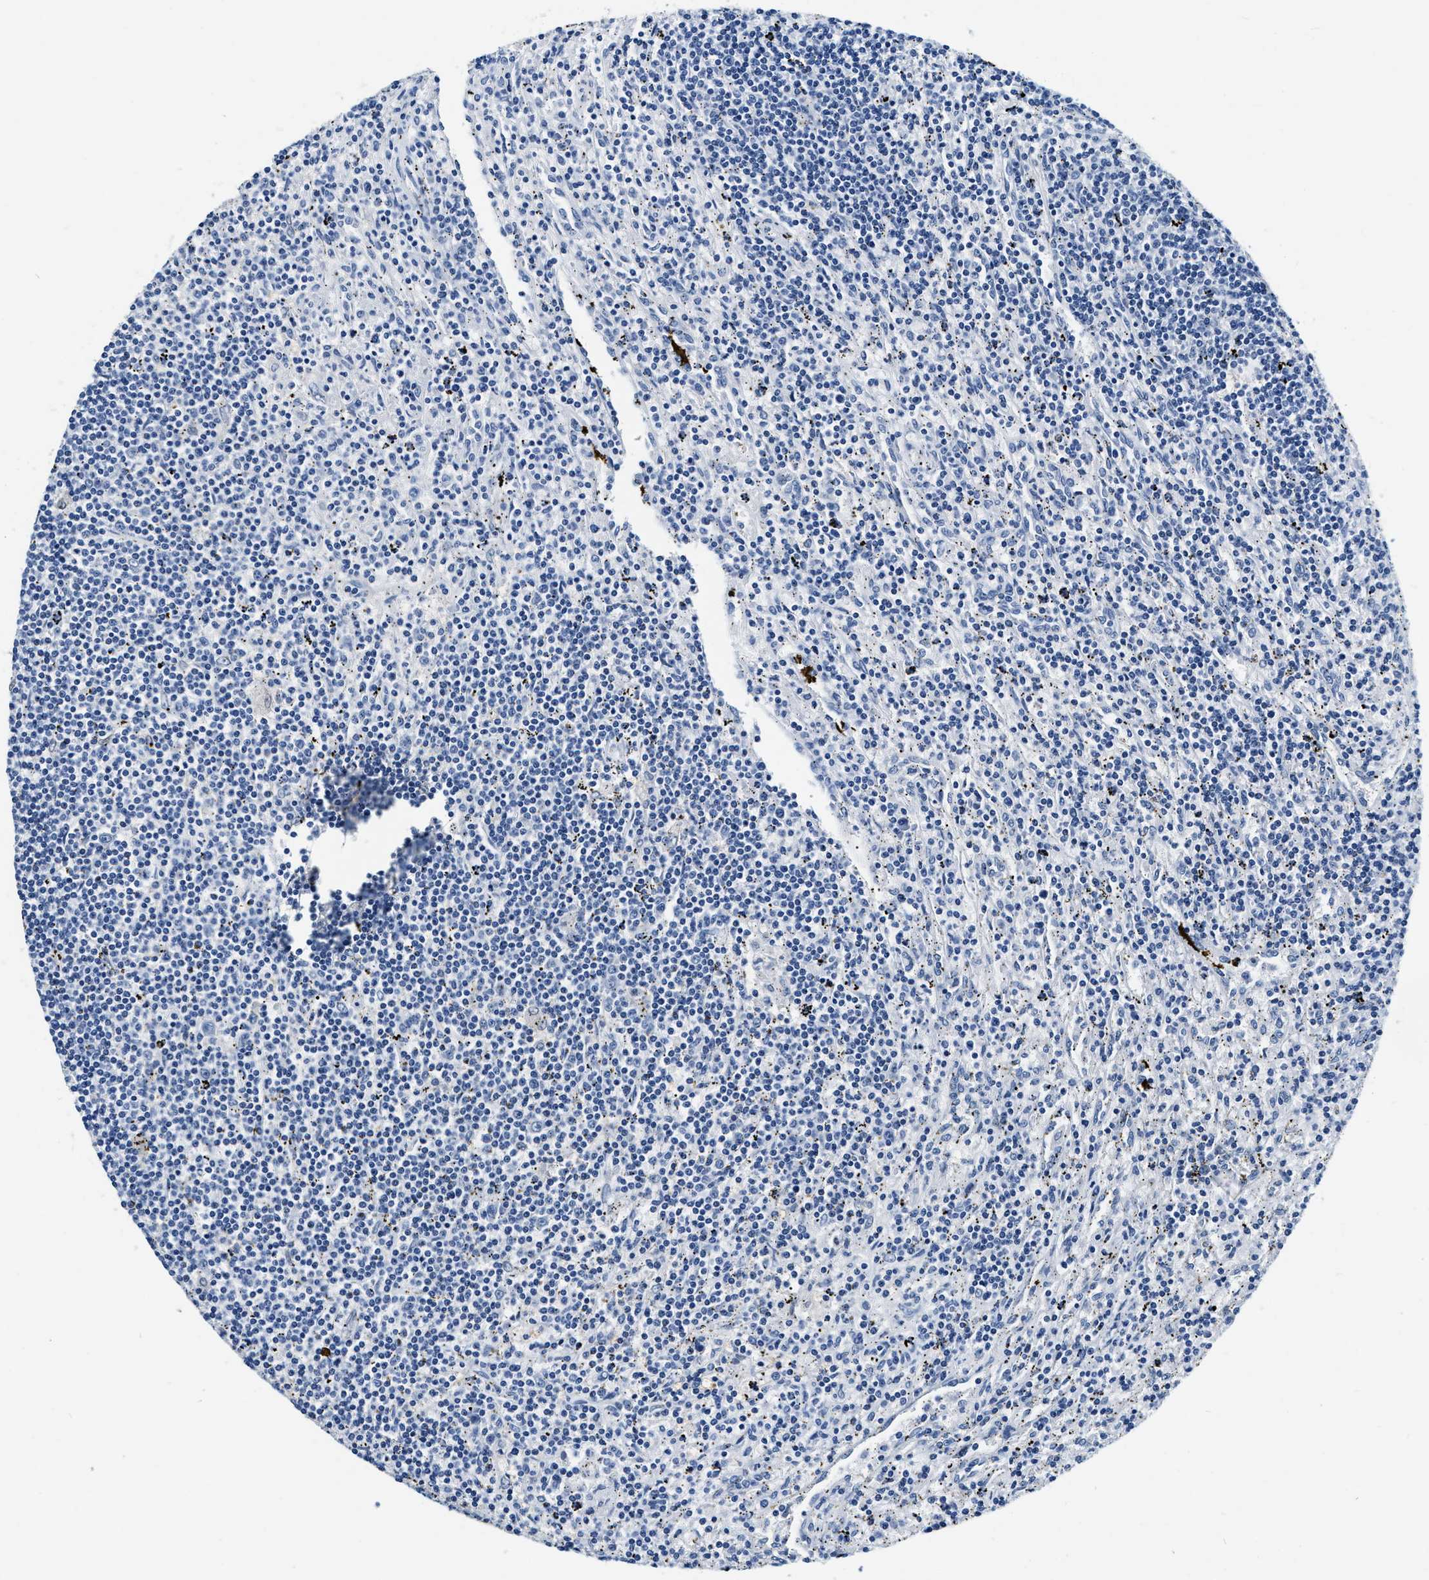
{"staining": {"intensity": "negative", "quantity": "none", "location": "none"}, "tissue": "lymphoma", "cell_type": "Tumor cells", "image_type": "cancer", "snomed": [{"axis": "morphology", "description": "Malignant lymphoma, non-Hodgkin's type, Low grade"}, {"axis": "topography", "description": "Spleen"}], "caption": "Immunohistochemistry photomicrograph of neoplastic tissue: lymphoma stained with DAB (3,3'-diaminobenzidine) demonstrates no significant protein positivity in tumor cells.", "gene": "EIF2AK2", "patient": {"sex": "male", "age": 76}}